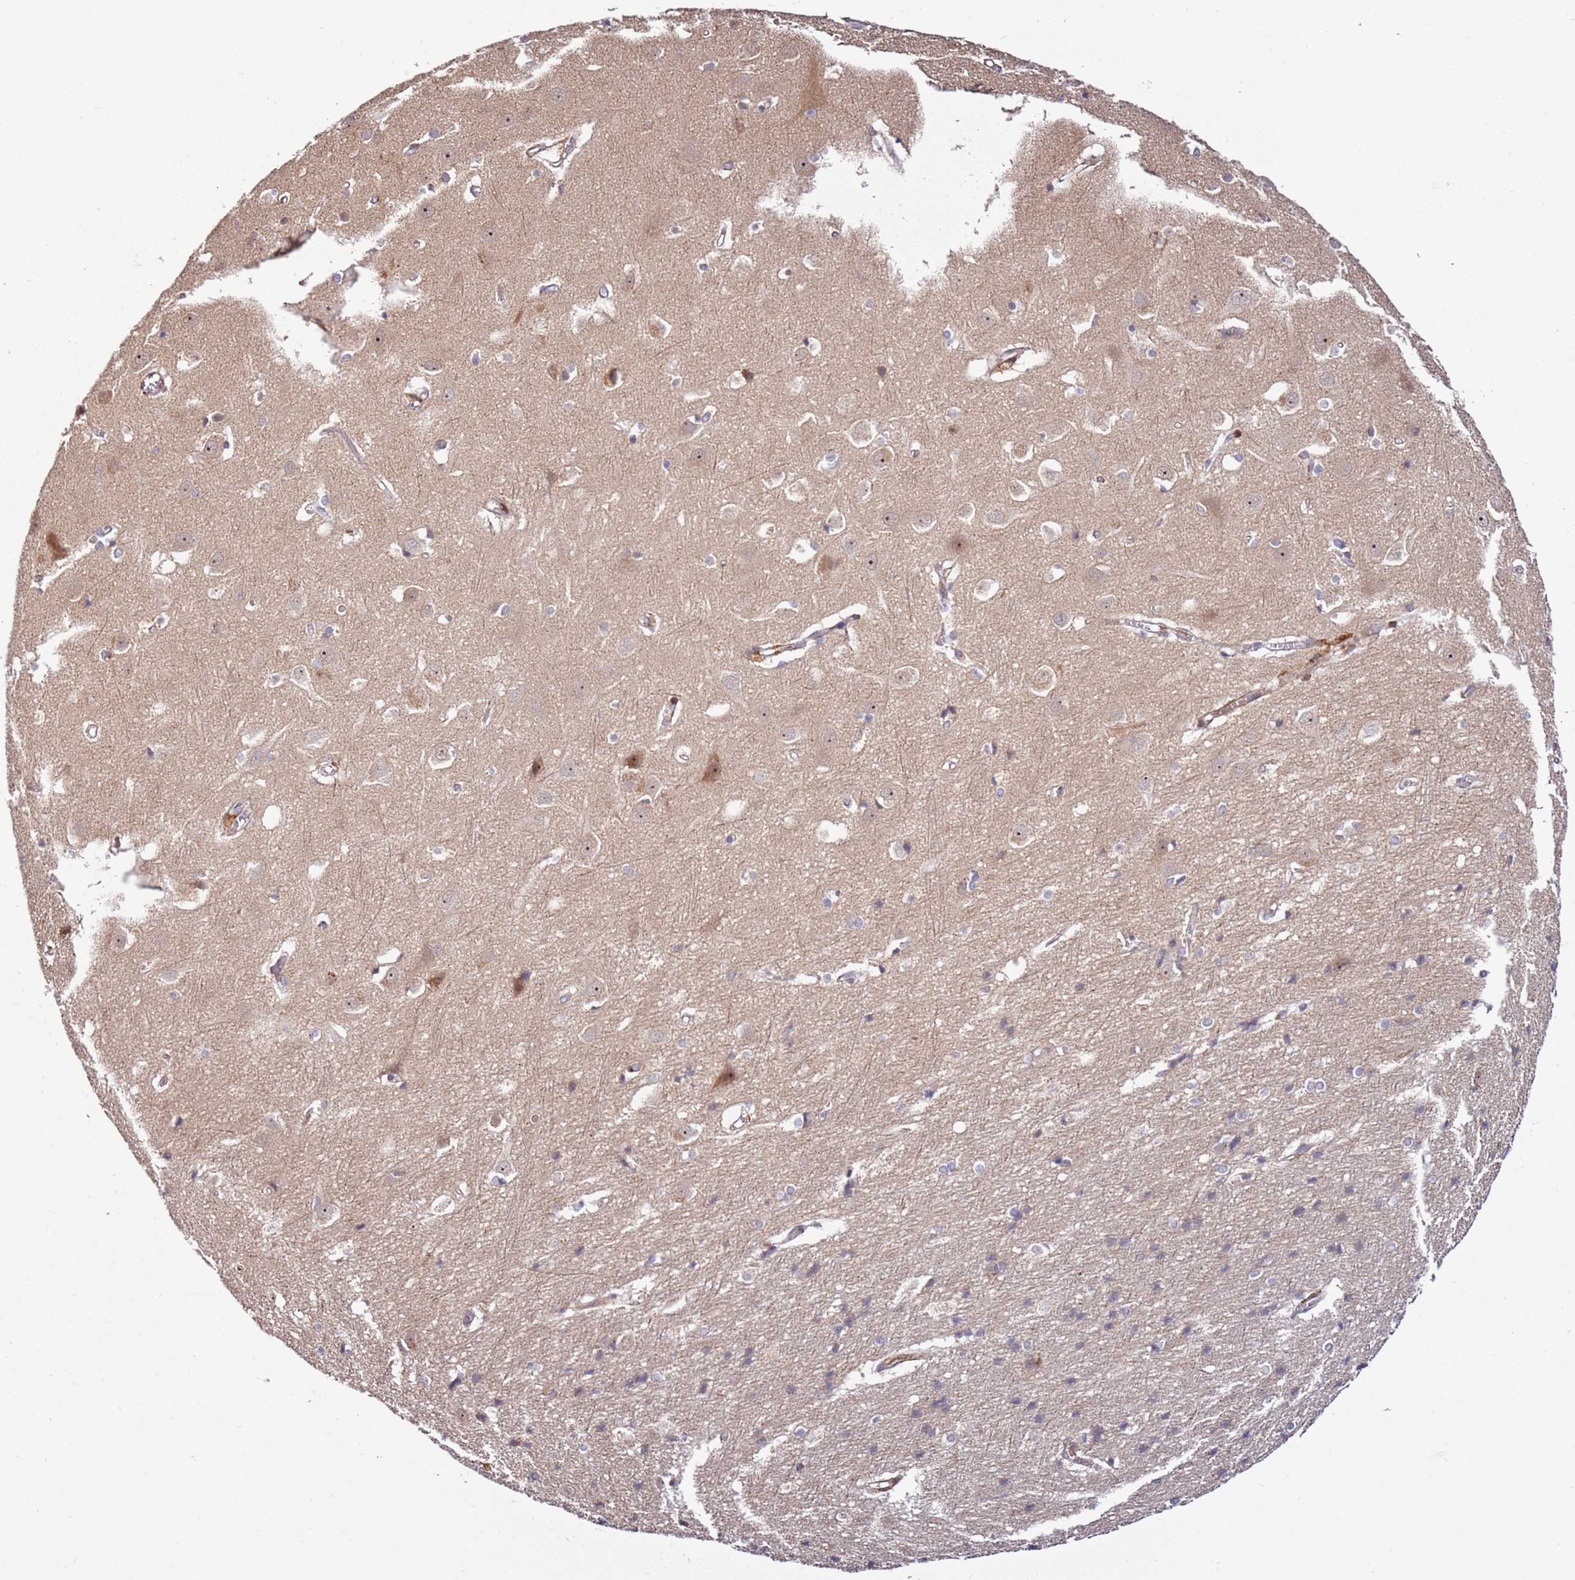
{"staining": {"intensity": "moderate", "quantity": ">75%", "location": "cytoplasmic/membranous"}, "tissue": "cerebral cortex", "cell_type": "Endothelial cells", "image_type": "normal", "snomed": [{"axis": "morphology", "description": "Normal tissue, NOS"}, {"axis": "topography", "description": "Cerebral cortex"}], "caption": "Cerebral cortex stained for a protein (brown) displays moderate cytoplasmic/membranous positive expression in about >75% of endothelial cells.", "gene": "RHBDL1", "patient": {"sex": "male", "age": 54}}